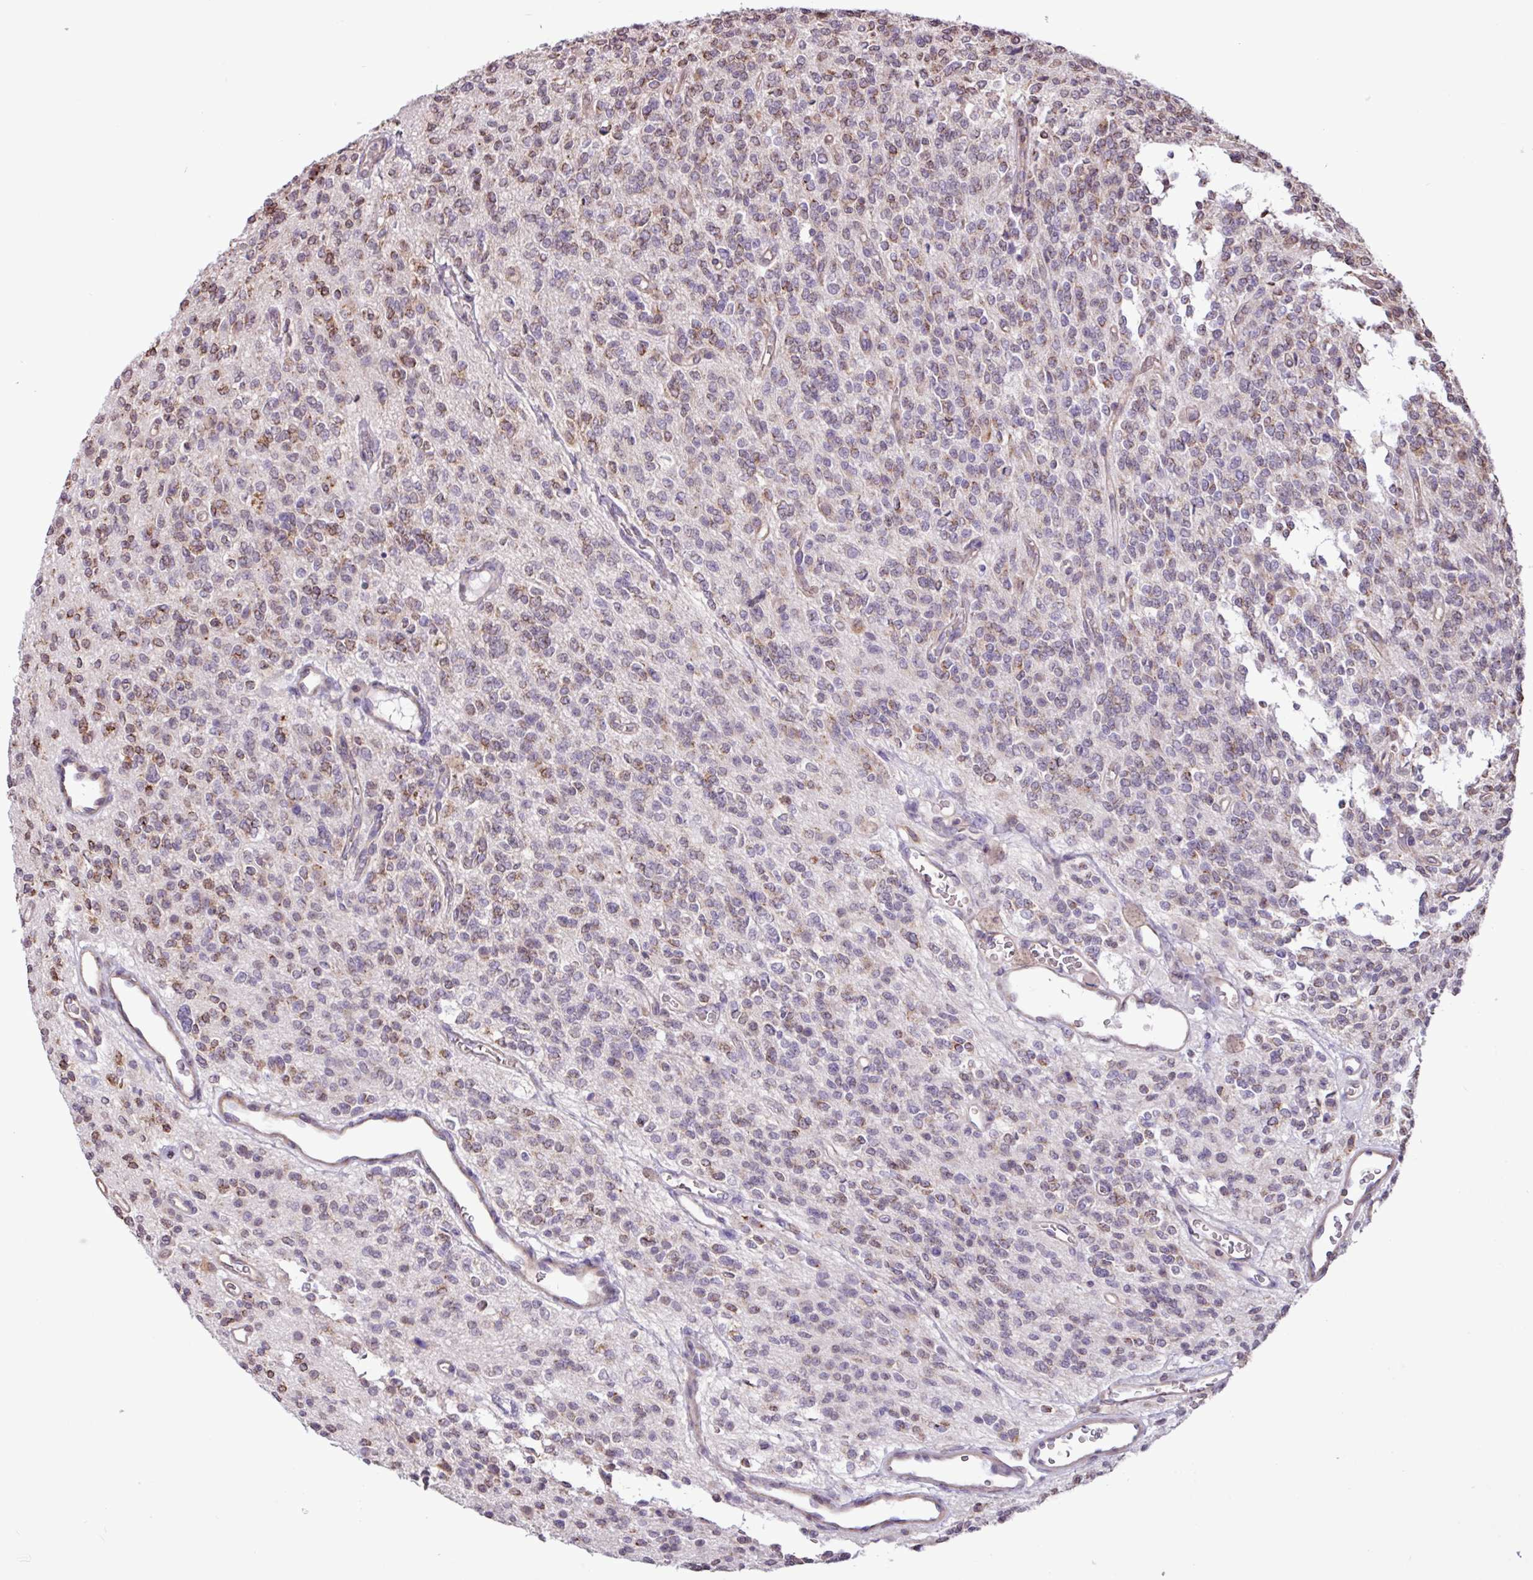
{"staining": {"intensity": "moderate", "quantity": "<25%", "location": "cytoplasmic/membranous,nuclear"}, "tissue": "glioma", "cell_type": "Tumor cells", "image_type": "cancer", "snomed": [{"axis": "morphology", "description": "Glioma, malignant, High grade"}, {"axis": "topography", "description": "Brain"}], "caption": "Immunohistochemical staining of glioma exhibits moderate cytoplasmic/membranous and nuclear protein staining in about <25% of tumor cells.", "gene": "CHST11", "patient": {"sex": "male", "age": 34}}